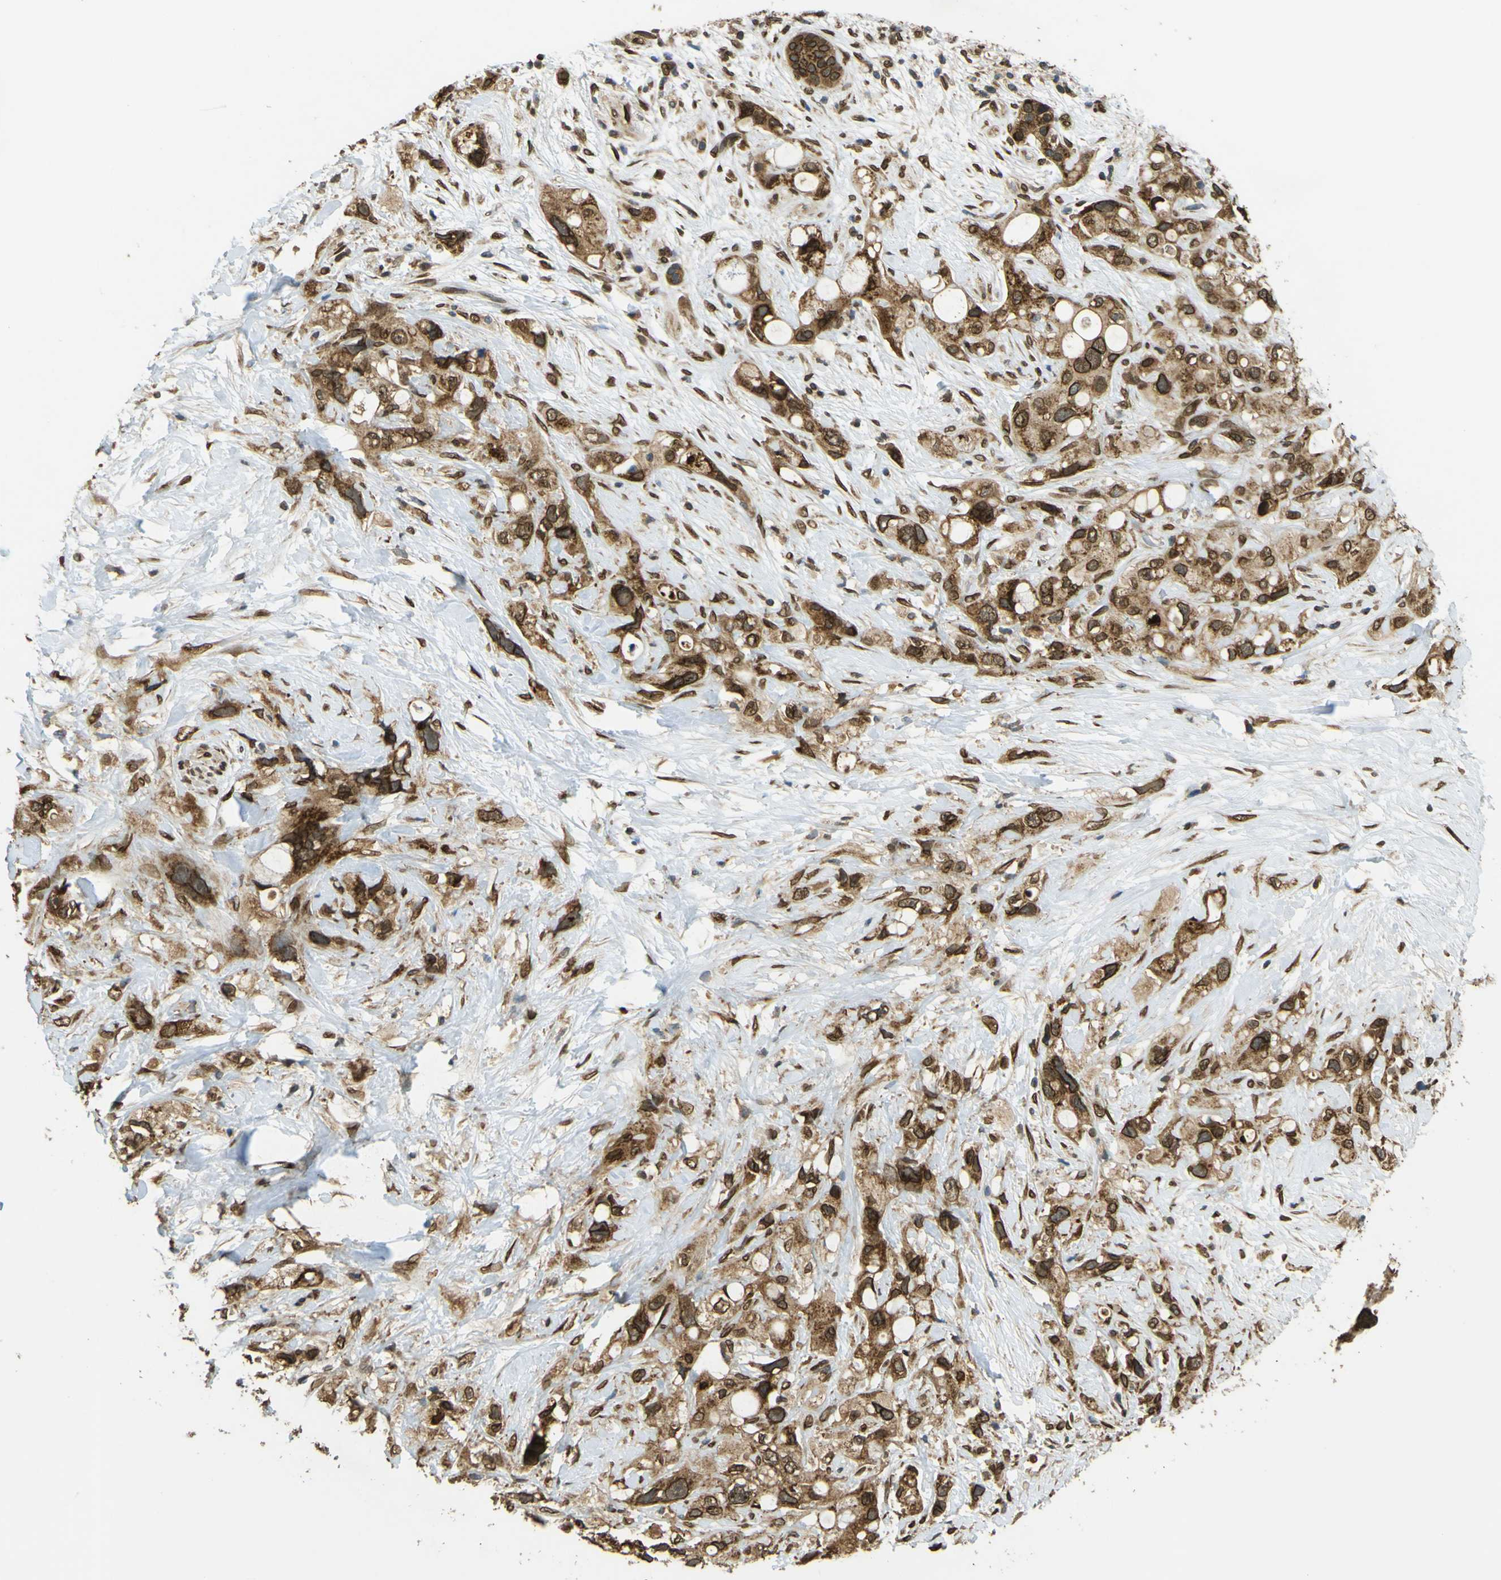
{"staining": {"intensity": "strong", "quantity": ">75%", "location": "cytoplasmic/membranous,nuclear"}, "tissue": "pancreatic cancer", "cell_type": "Tumor cells", "image_type": "cancer", "snomed": [{"axis": "morphology", "description": "Adenocarcinoma, NOS"}, {"axis": "topography", "description": "Pancreas"}], "caption": "Human adenocarcinoma (pancreatic) stained with a protein marker exhibits strong staining in tumor cells.", "gene": "GALNT1", "patient": {"sex": "female", "age": 56}}